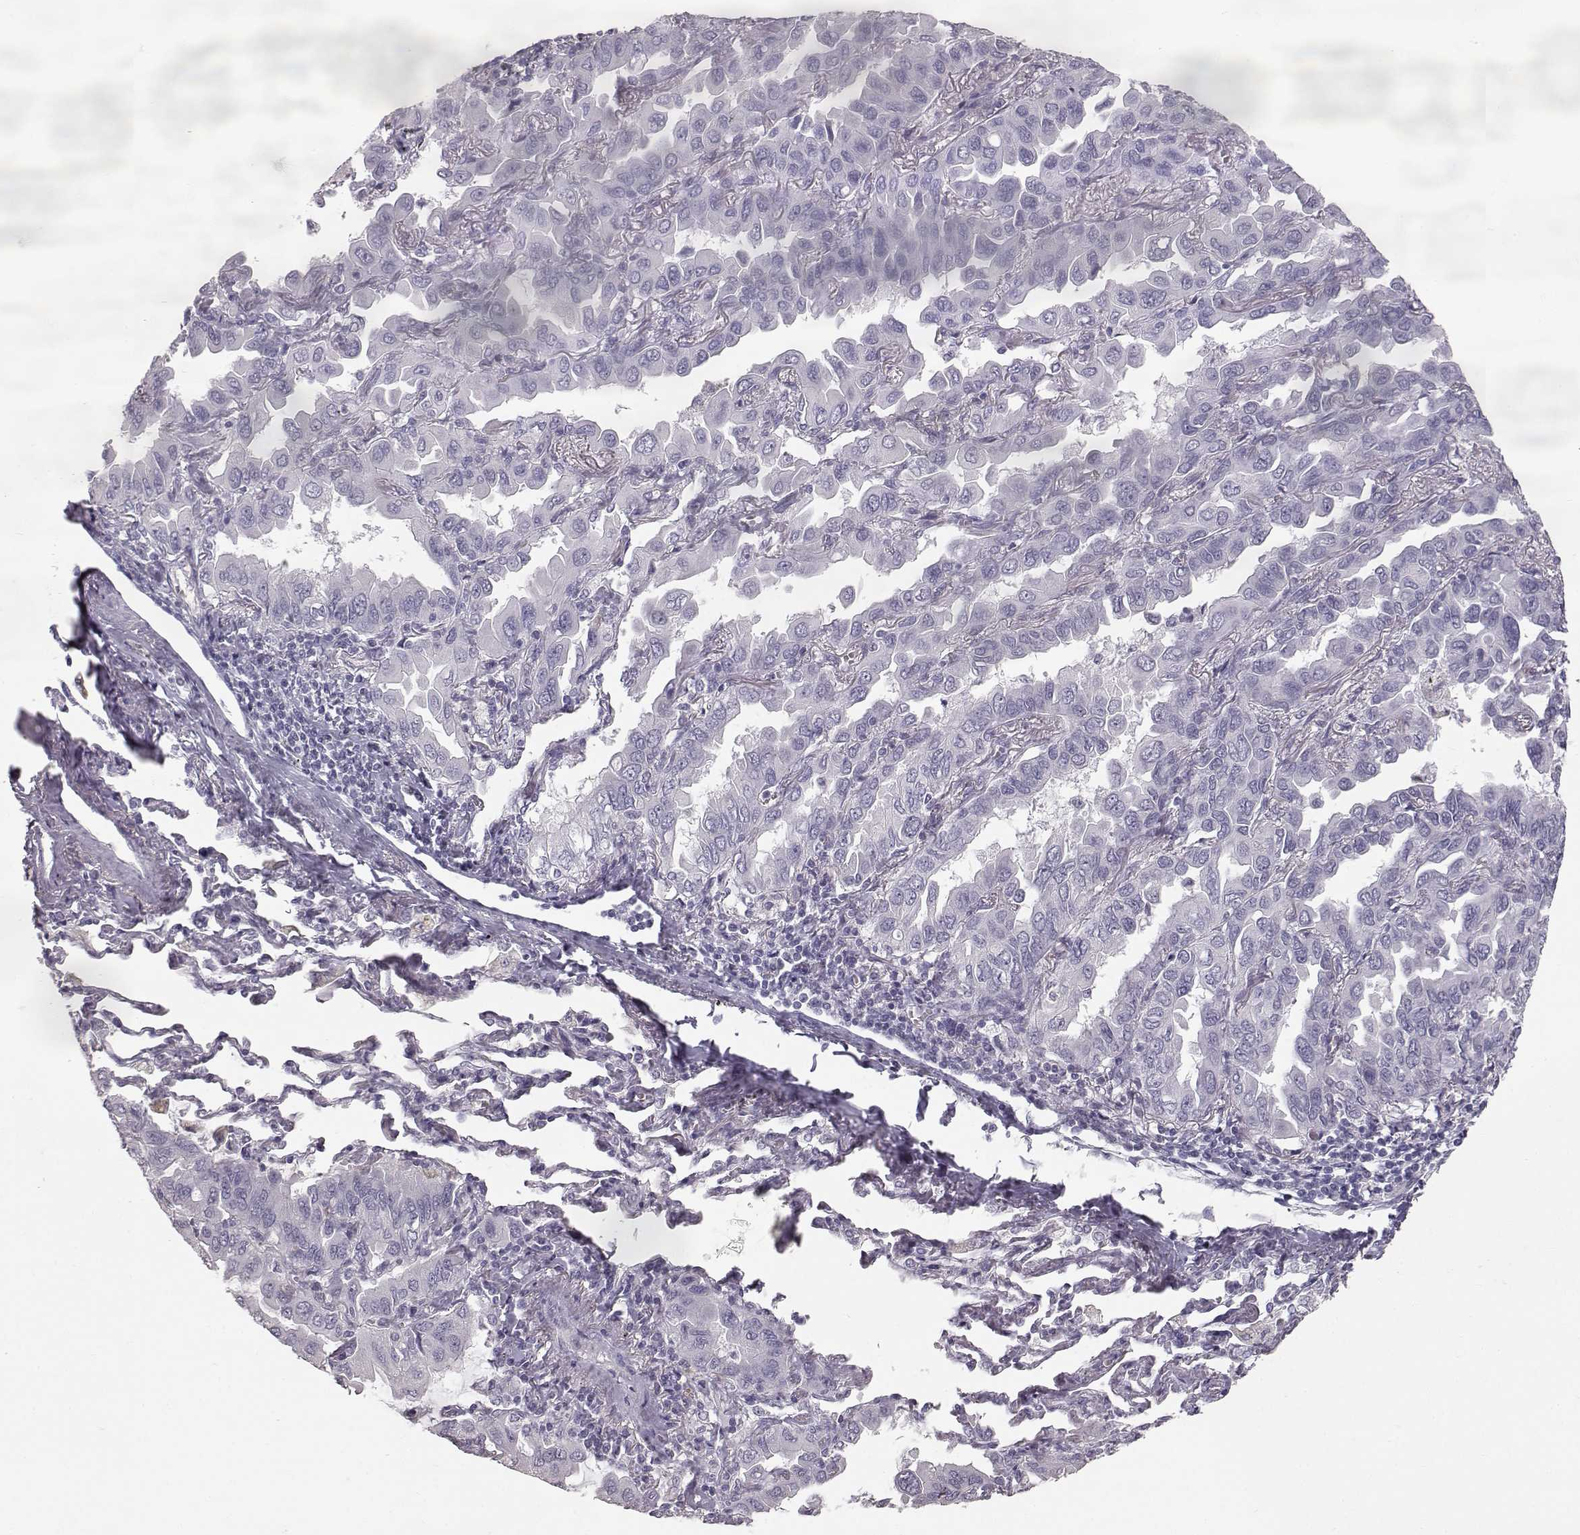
{"staining": {"intensity": "negative", "quantity": "none", "location": "none"}, "tissue": "lung cancer", "cell_type": "Tumor cells", "image_type": "cancer", "snomed": [{"axis": "morphology", "description": "Adenocarcinoma, NOS"}, {"axis": "topography", "description": "Lung"}], "caption": "Protein analysis of lung adenocarcinoma displays no significant expression in tumor cells.", "gene": "KRT33A", "patient": {"sex": "male", "age": 64}}